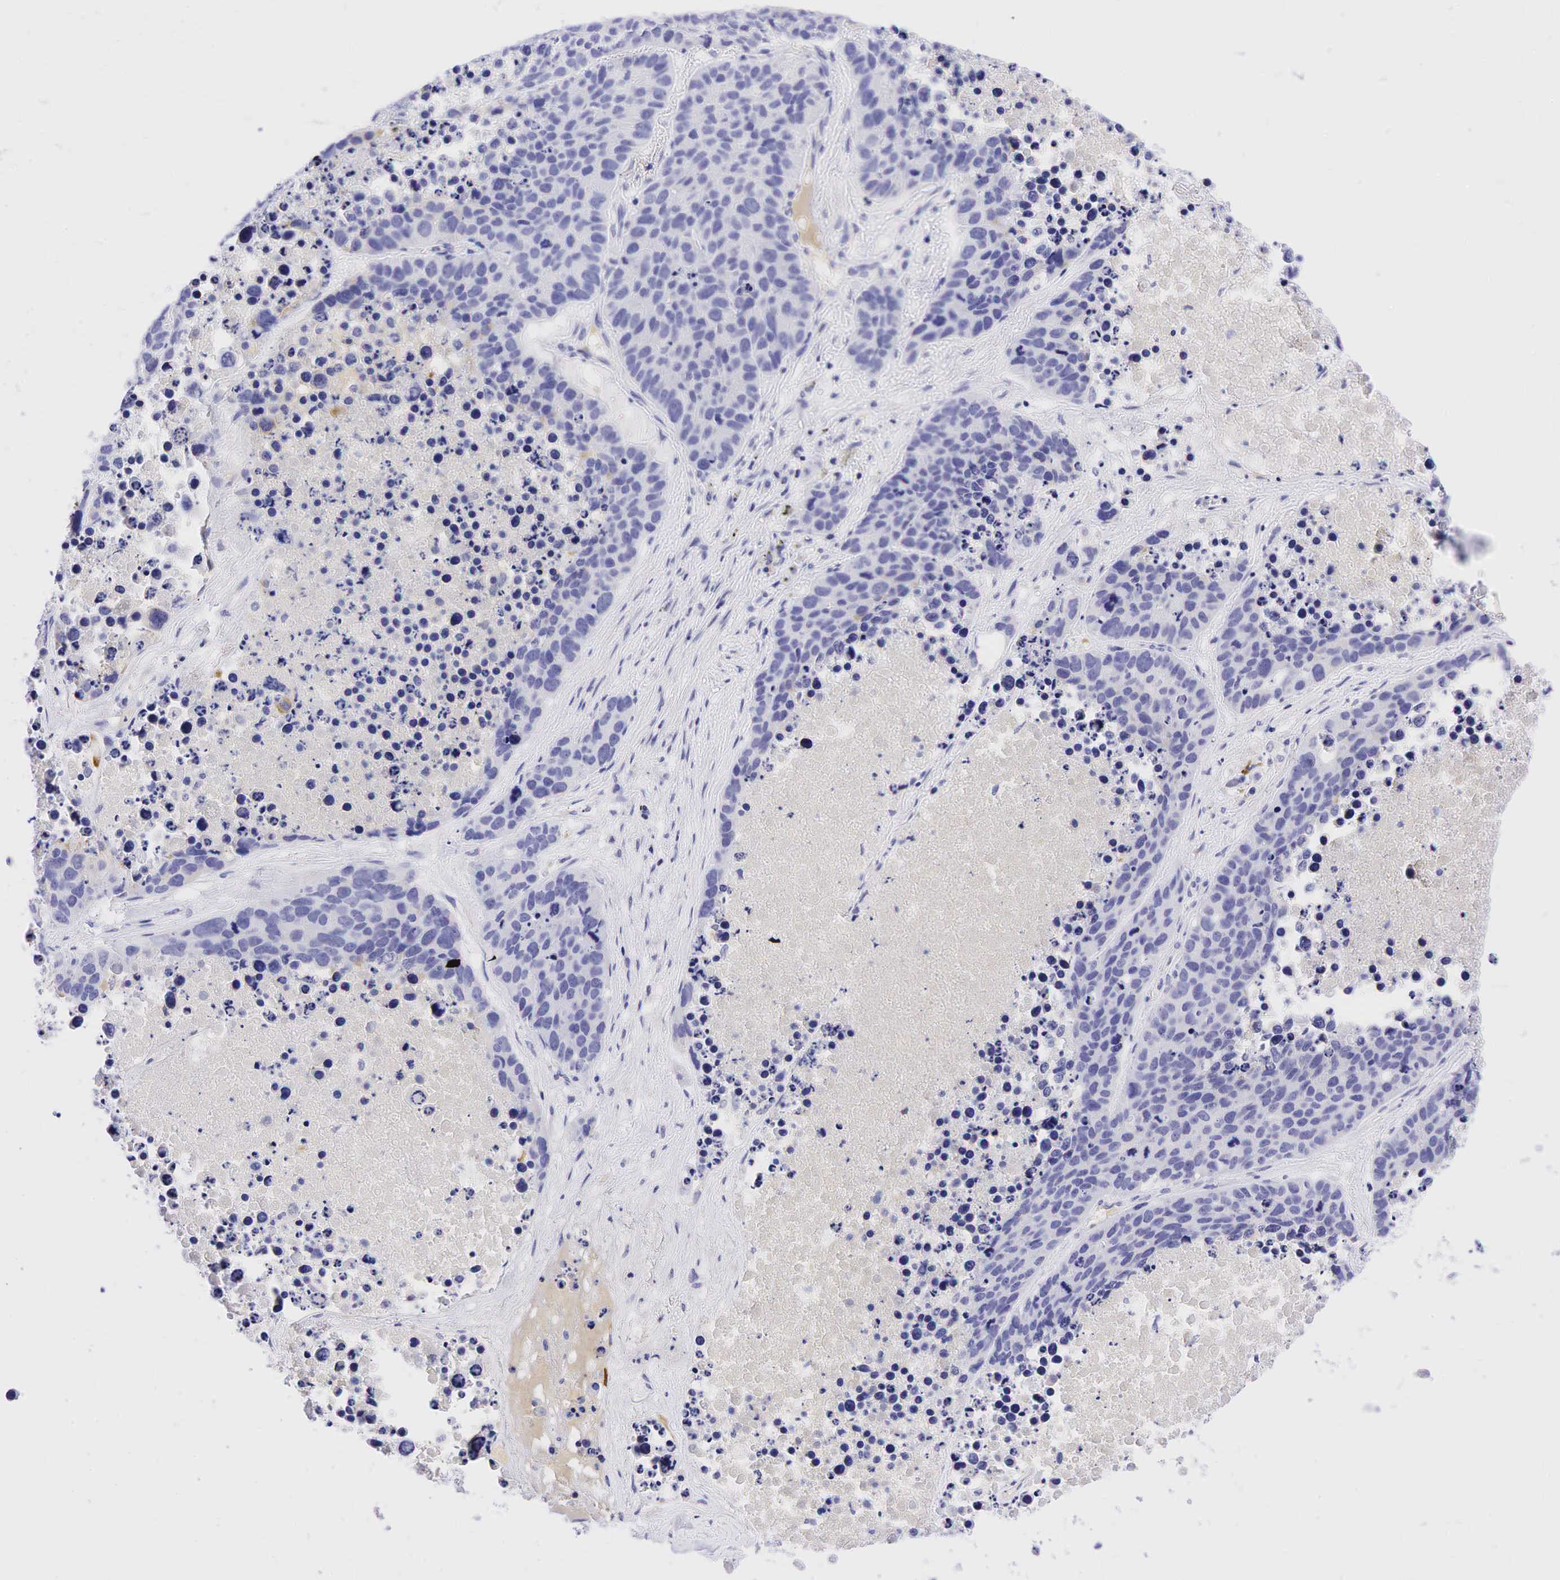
{"staining": {"intensity": "negative", "quantity": "none", "location": "none"}, "tissue": "lung cancer", "cell_type": "Tumor cells", "image_type": "cancer", "snomed": [{"axis": "morphology", "description": "Carcinoid, malignant, NOS"}, {"axis": "topography", "description": "Lung"}], "caption": "The immunohistochemistry photomicrograph has no significant expression in tumor cells of carcinoid (malignant) (lung) tissue. Nuclei are stained in blue.", "gene": "TNFRSF8", "patient": {"sex": "male", "age": 60}}